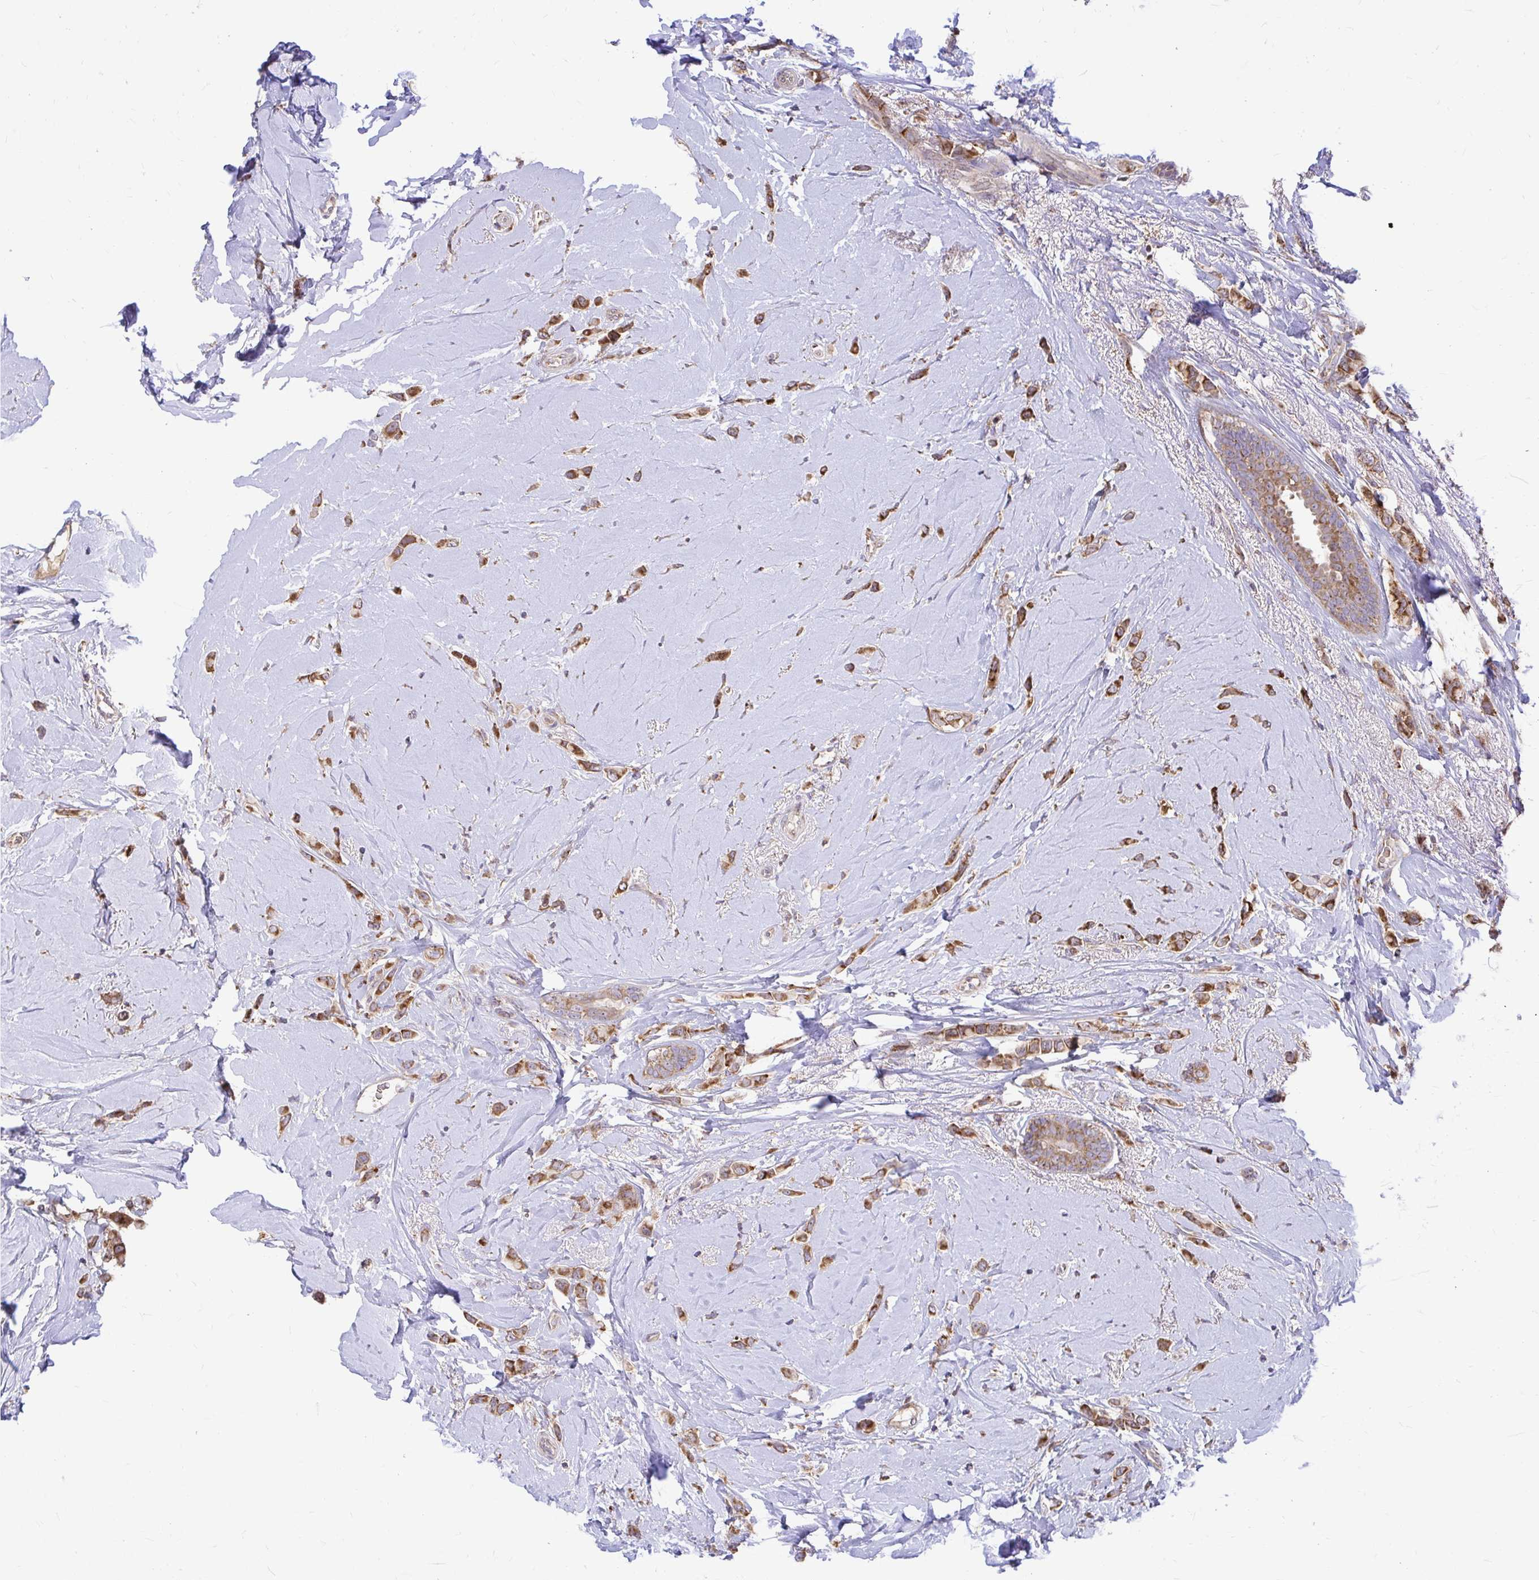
{"staining": {"intensity": "strong", "quantity": ">75%", "location": "cytoplasmic/membranous"}, "tissue": "breast cancer", "cell_type": "Tumor cells", "image_type": "cancer", "snomed": [{"axis": "morphology", "description": "Lobular carcinoma"}, {"axis": "topography", "description": "Breast"}], "caption": "Approximately >75% of tumor cells in breast cancer (lobular carcinoma) display strong cytoplasmic/membranous protein expression as visualized by brown immunohistochemical staining.", "gene": "VTI1B", "patient": {"sex": "female", "age": 66}}